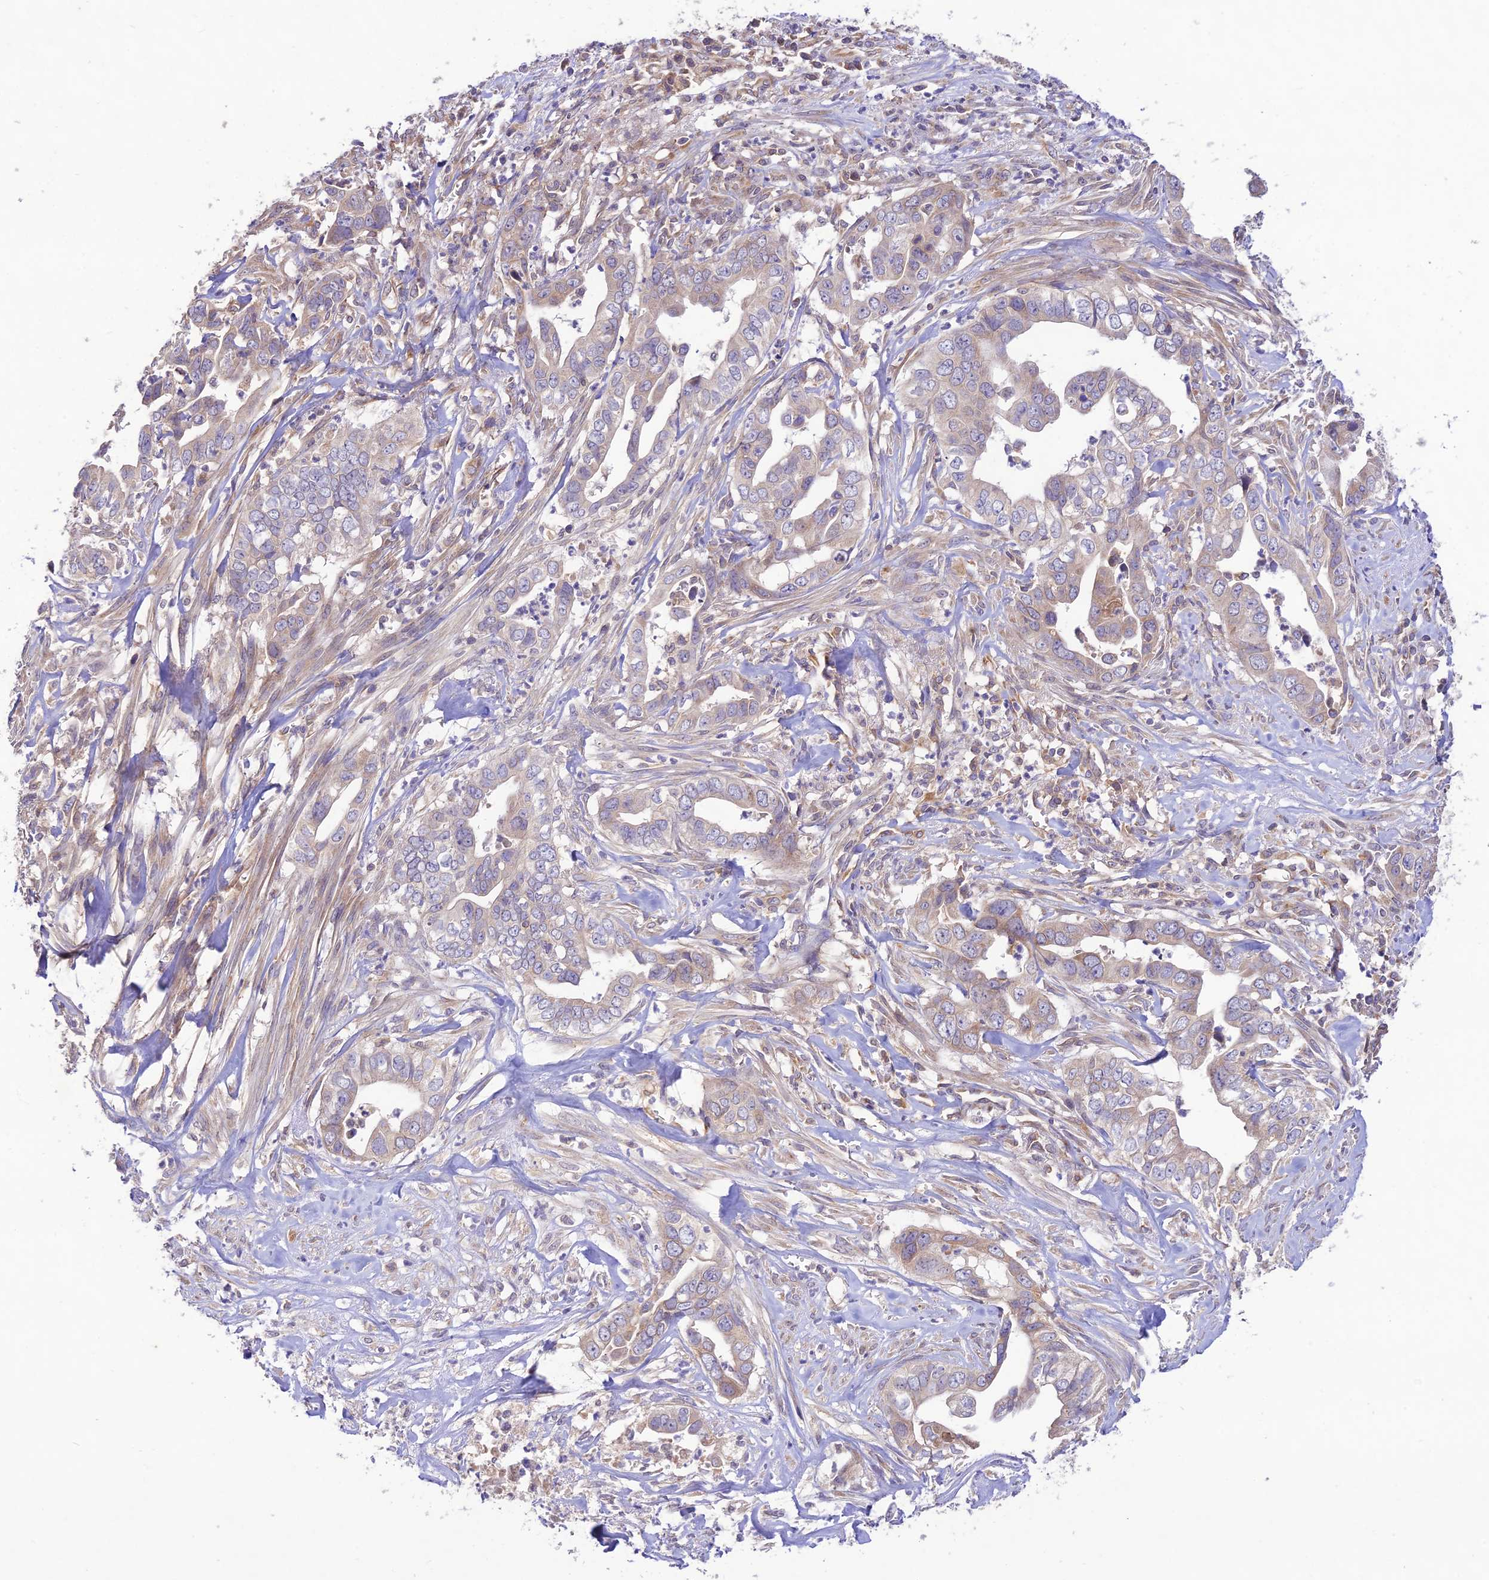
{"staining": {"intensity": "weak", "quantity": "<25%", "location": "cytoplasmic/membranous"}, "tissue": "liver cancer", "cell_type": "Tumor cells", "image_type": "cancer", "snomed": [{"axis": "morphology", "description": "Cholangiocarcinoma"}, {"axis": "topography", "description": "Liver"}], "caption": "This micrograph is of liver cancer (cholangiocarcinoma) stained with immunohistochemistry to label a protein in brown with the nuclei are counter-stained blue. There is no positivity in tumor cells.", "gene": "TMEM259", "patient": {"sex": "female", "age": 79}}